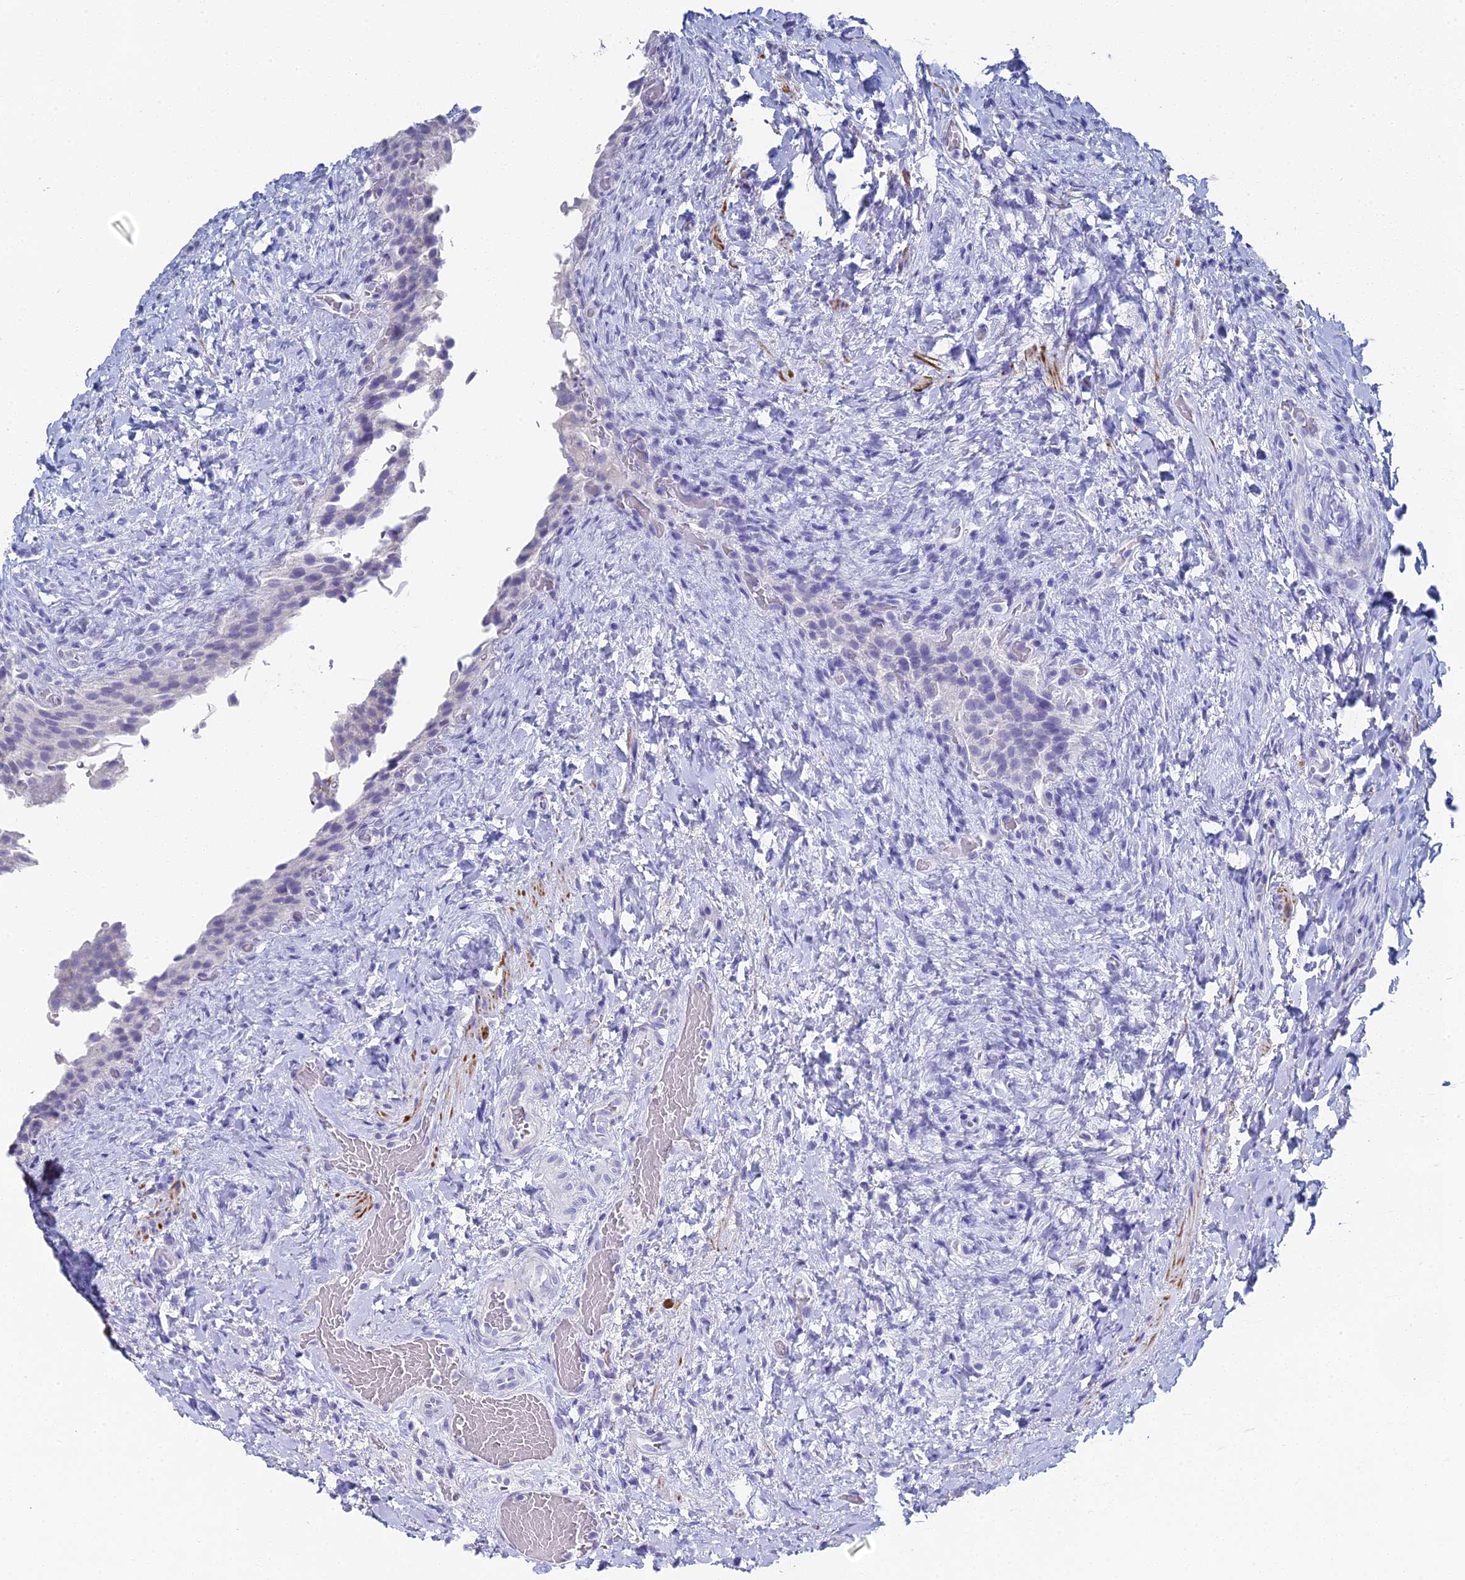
{"staining": {"intensity": "negative", "quantity": "none", "location": "none"}, "tissue": "urinary bladder", "cell_type": "Urothelial cells", "image_type": "normal", "snomed": [{"axis": "morphology", "description": "Normal tissue, NOS"}, {"axis": "morphology", "description": "Inflammation, NOS"}, {"axis": "topography", "description": "Urinary bladder"}], "caption": "This is an immunohistochemistry (IHC) image of normal human urinary bladder. There is no expression in urothelial cells.", "gene": "ALPP", "patient": {"sex": "male", "age": 64}}